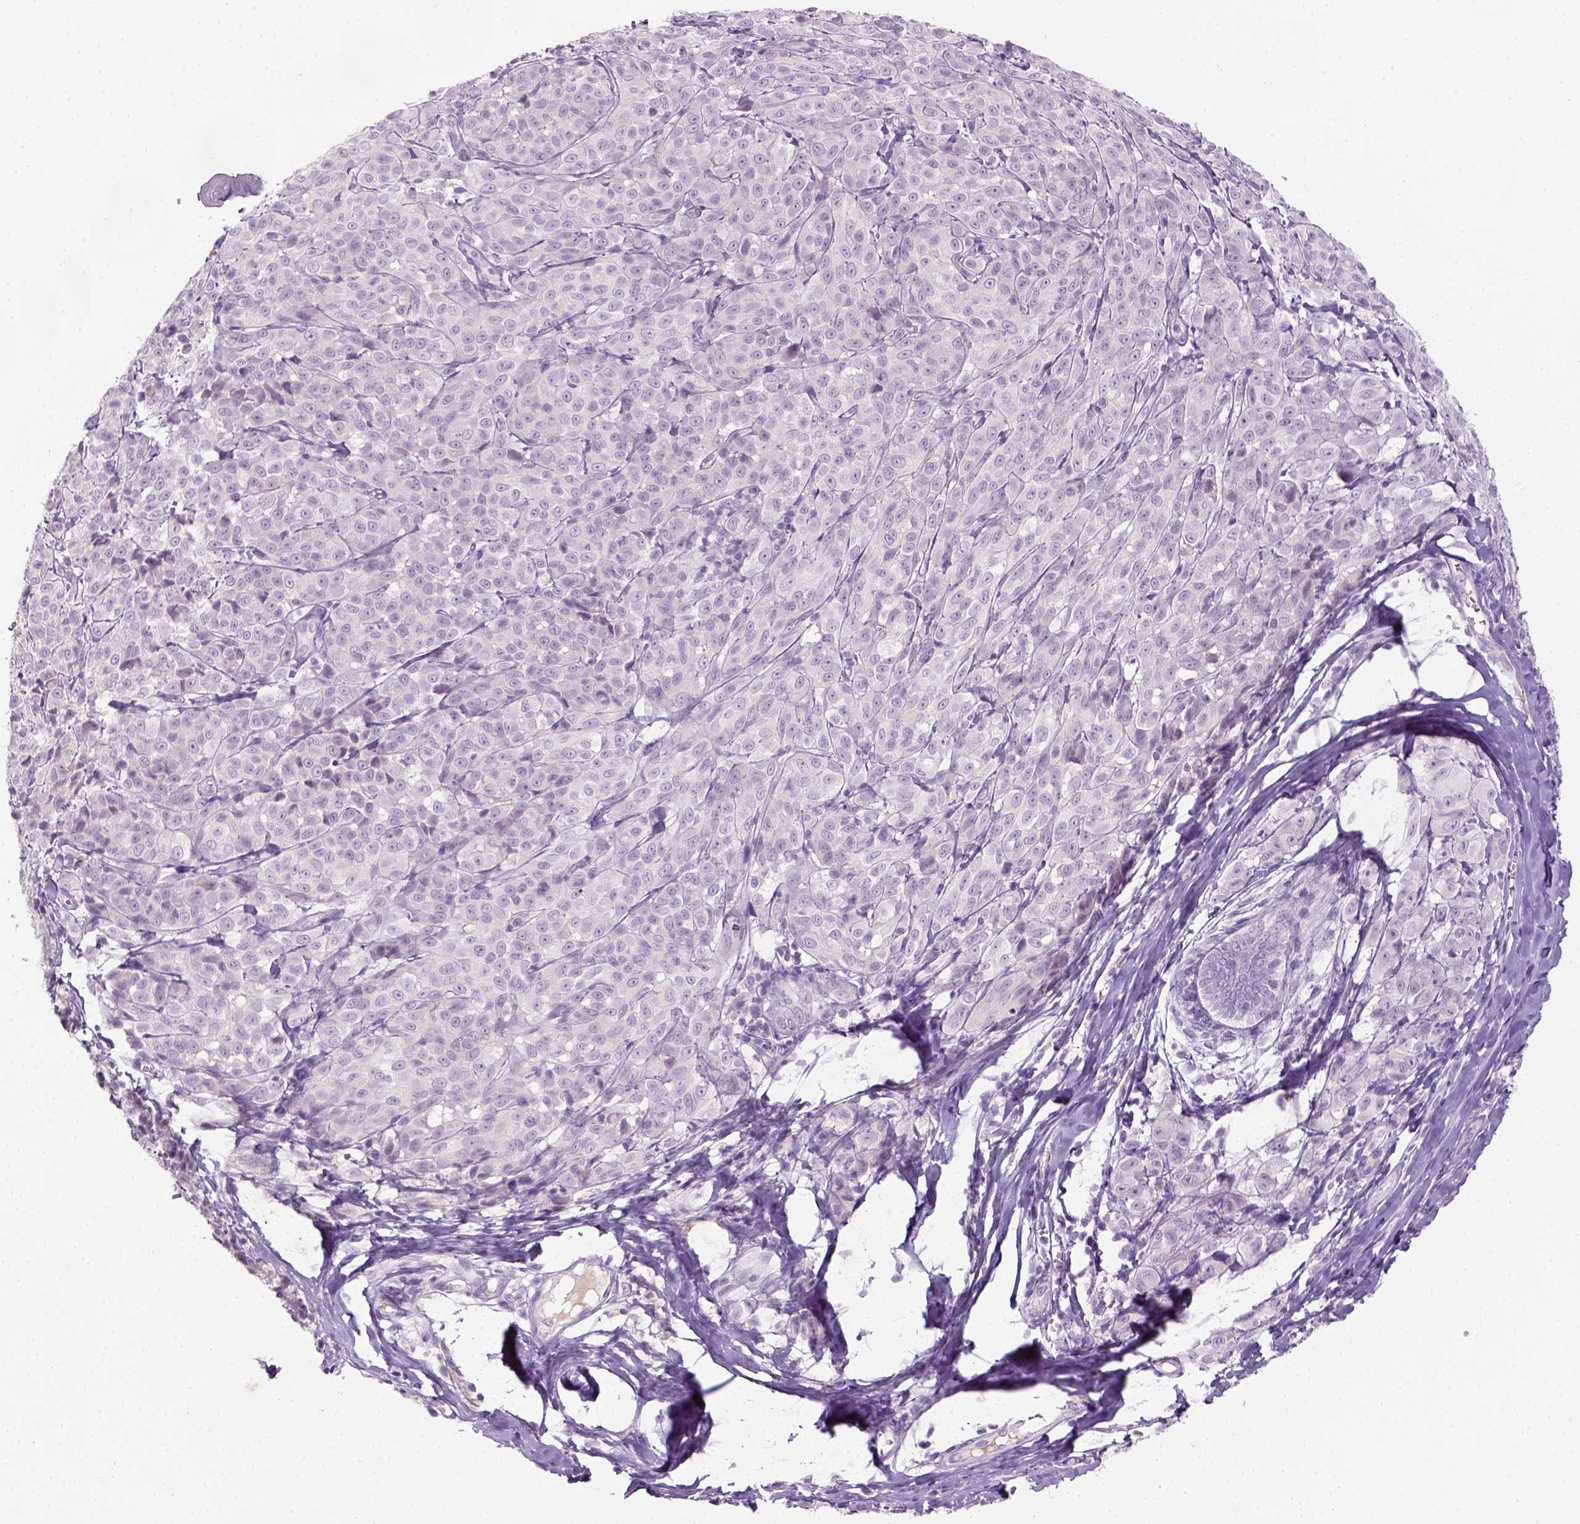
{"staining": {"intensity": "negative", "quantity": "none", "location": "none"}, "tissue": "melanoma", "cell_type": "Tumor cells", "image_type": "cancer", "snomed": [{"axis": "morphology", "description": "Malignant melanoma, NOS"}, {"axis": "topography", "description": "Skin"}], "caption": "Immunohistochemistry (IHC) image of neoplastic tissue: malignant melanoma stained with DAB reveals no significant protein positivity in tumor cells.", "gene": "GFI1B", "patient": {"sex": "male", "age": 89}}